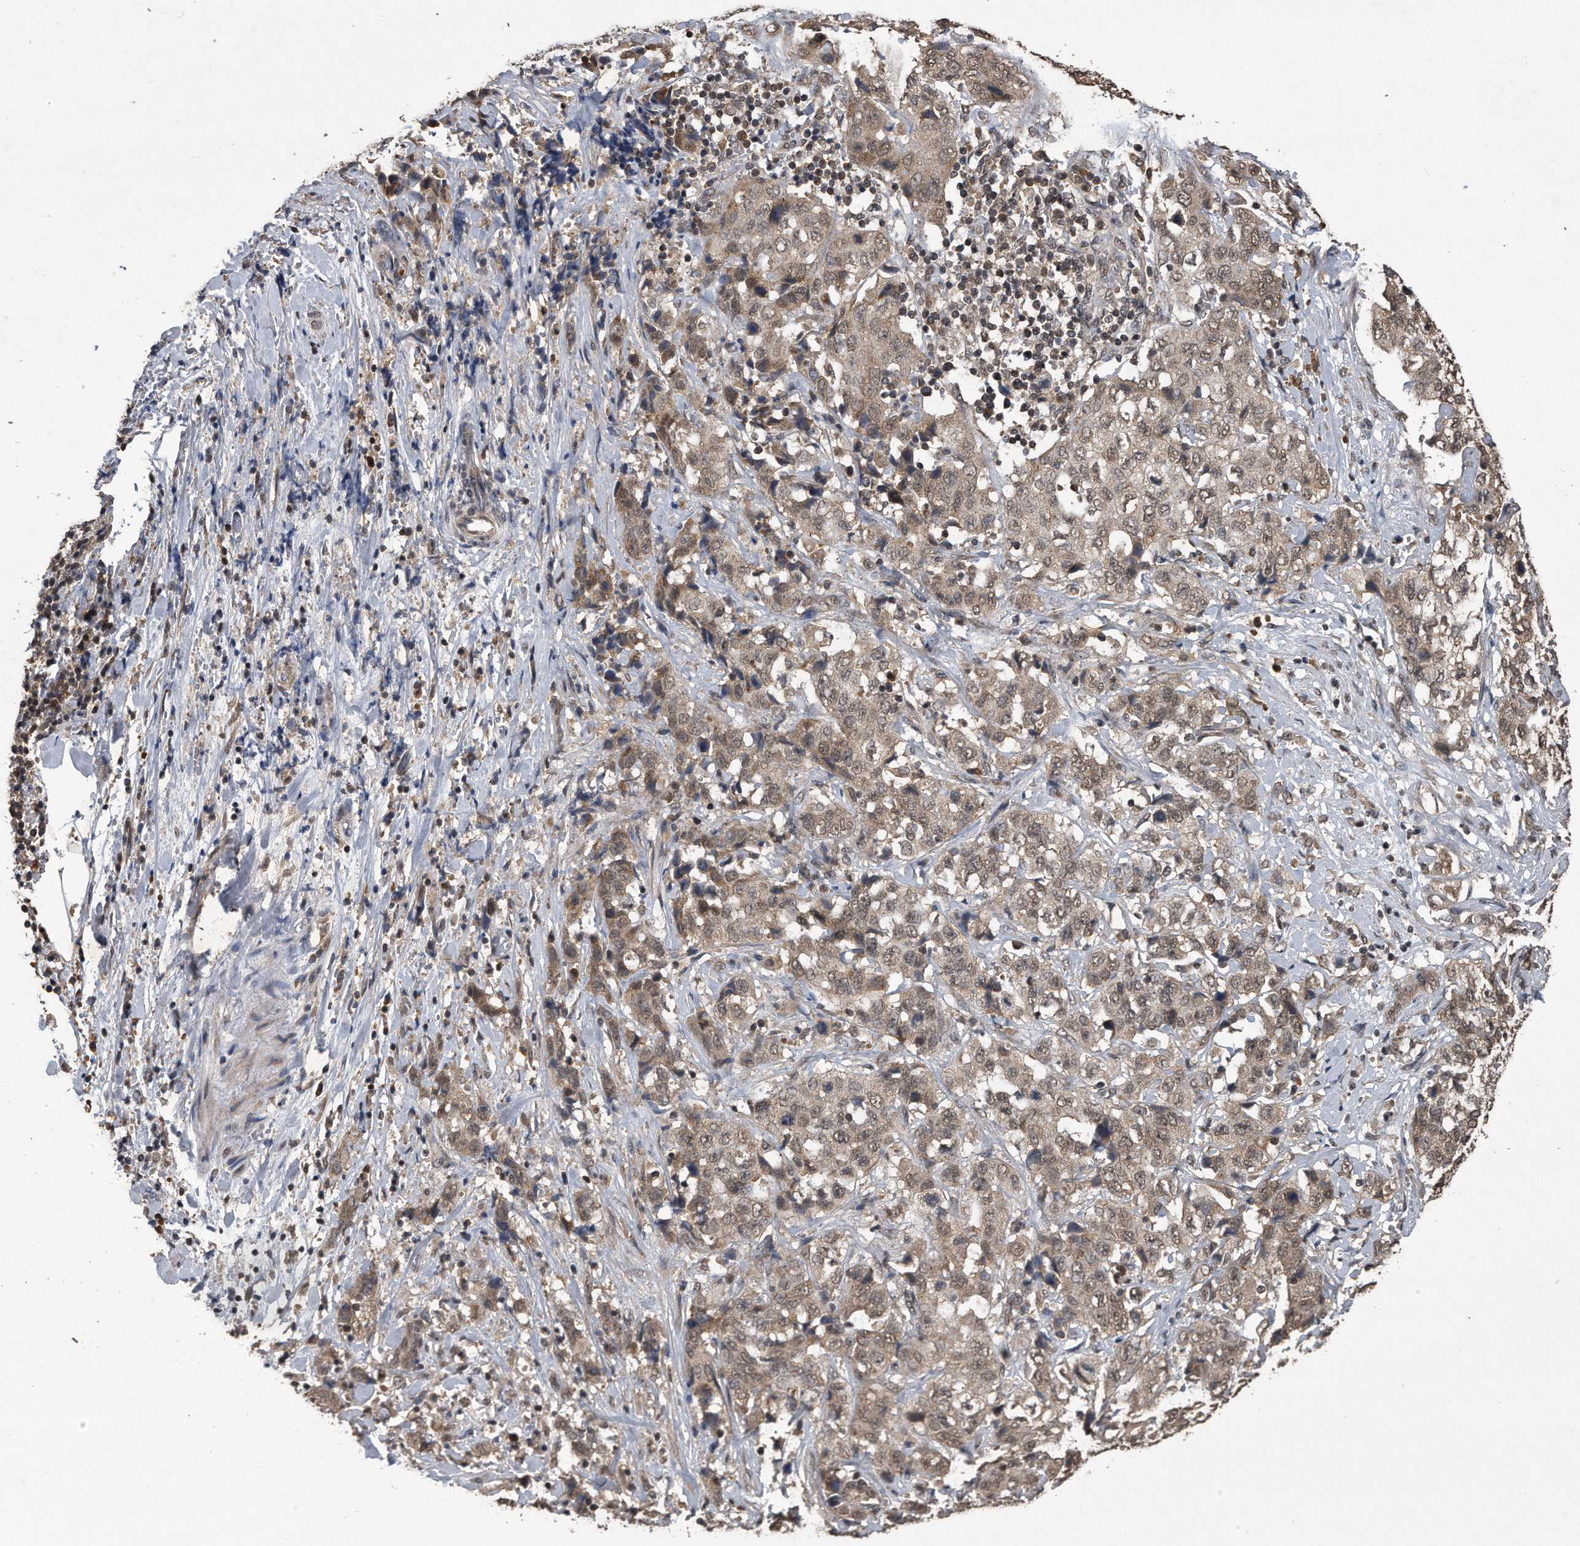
{"staining": {"intensity": "weak", "quantity": ">75%", "location": "nuclear"}, "tissue": "stomach cancer", "cell_type": "Tumor cells", "image_type": "cancer", "snomed": [{"axis": "morphology", "description": "Adenocarcinoma, NOS"}, {"axis": "topography", "description": "Stomach"}], "caption": "This micrograph displays immunohistochemistry (IHC) staining of human stomach adenocarcinoma, with low weak nuclear positivity in approximately >75% of tumor cells.", "gene": "CRYZL1", "patient": {"sex": "male", "age": 48}}